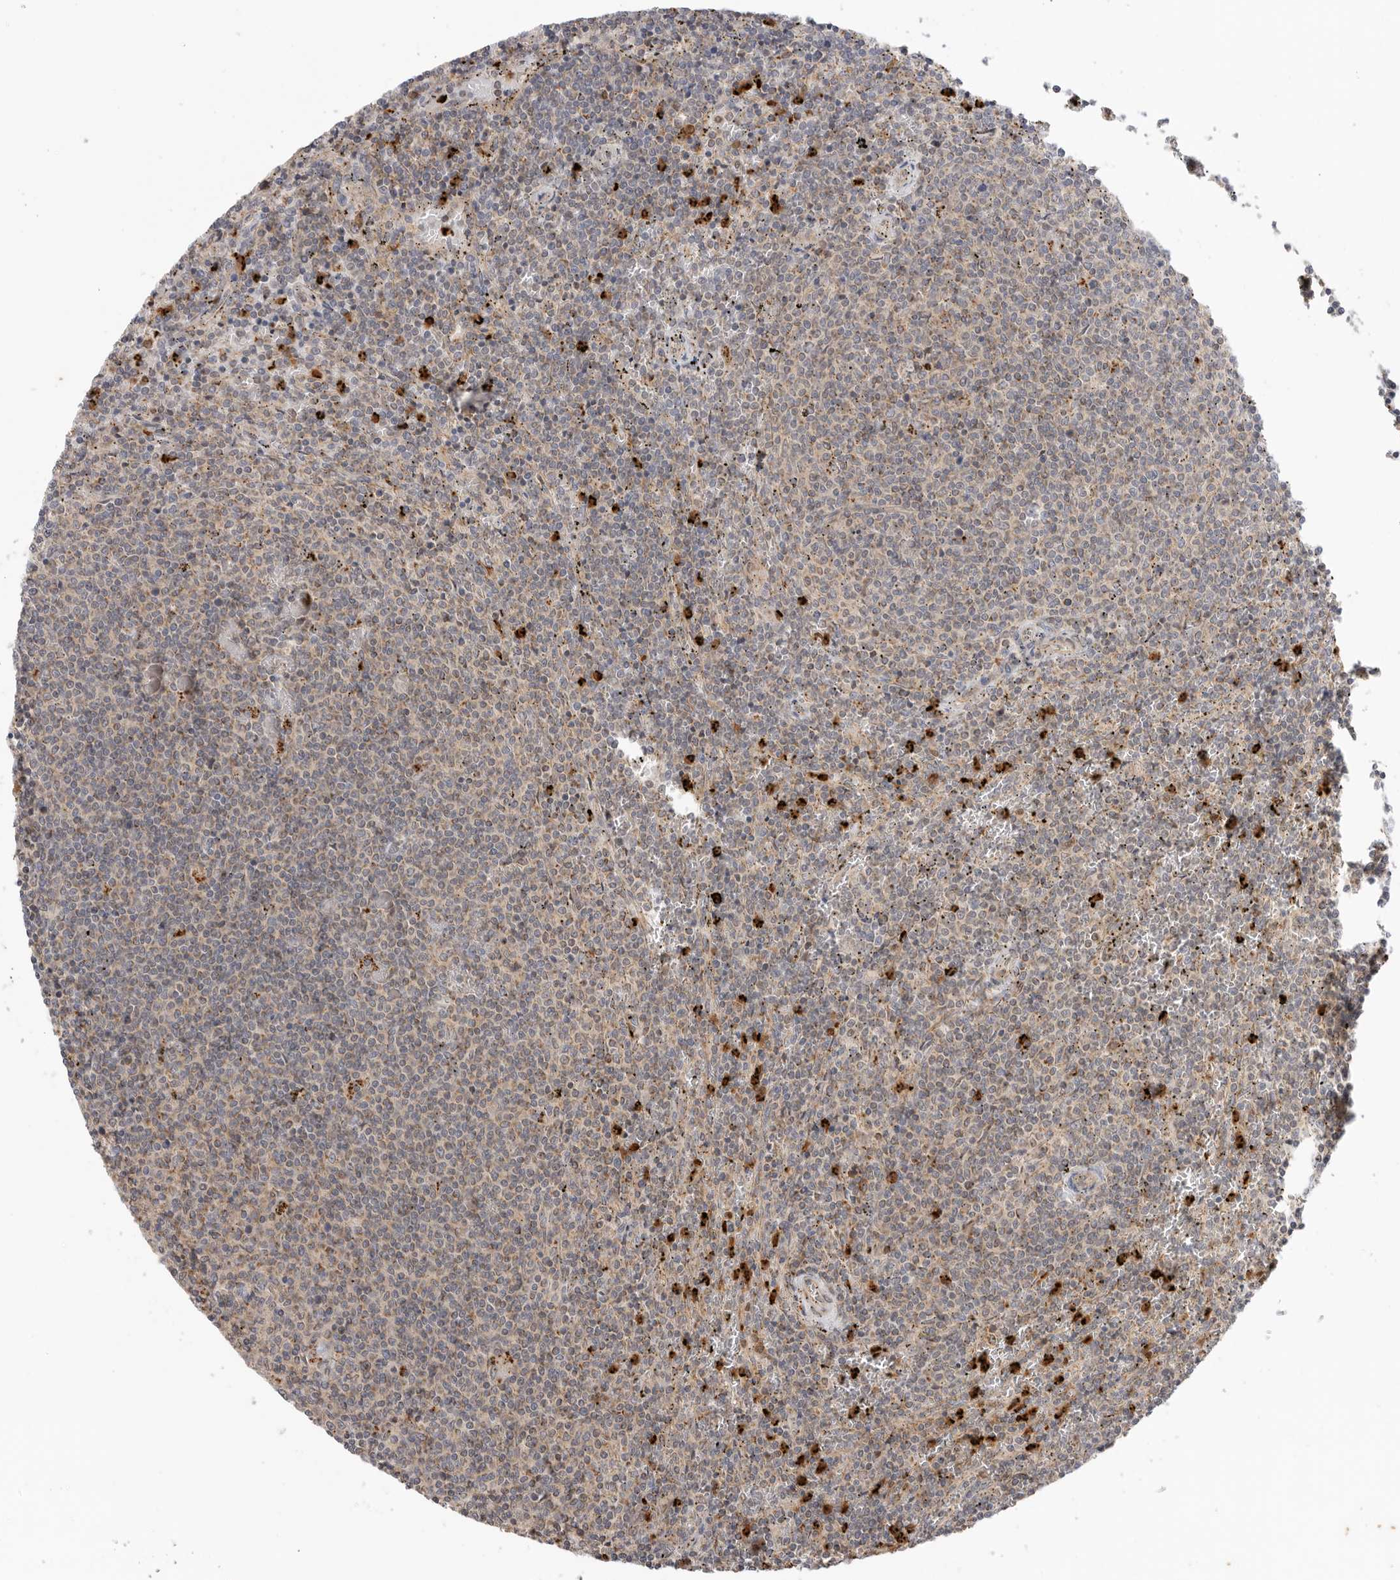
{"staining": {"intensity": "weak", "quantity": "25%-75%", "location": "cytoplasmic/membranous"}, "tissue": "lymphoma", "cell_type": "Tumor cells", "image_type": "cancer", "snomed": [{"axis": "morphology", "description": "Malignant lymphoma, non-Hodgkin's type, Low grade"}, {"axis": "topography", "description": "Spleen"}], "caption": "A micrograph showing weak cytoplasmic/membranous expression in about 25%-75% of tumor cells in lymphoma, as visualized by brown immunohistochemical staining.", "gene": "GNE", "patient": {"sex": "female", "age": 50}}